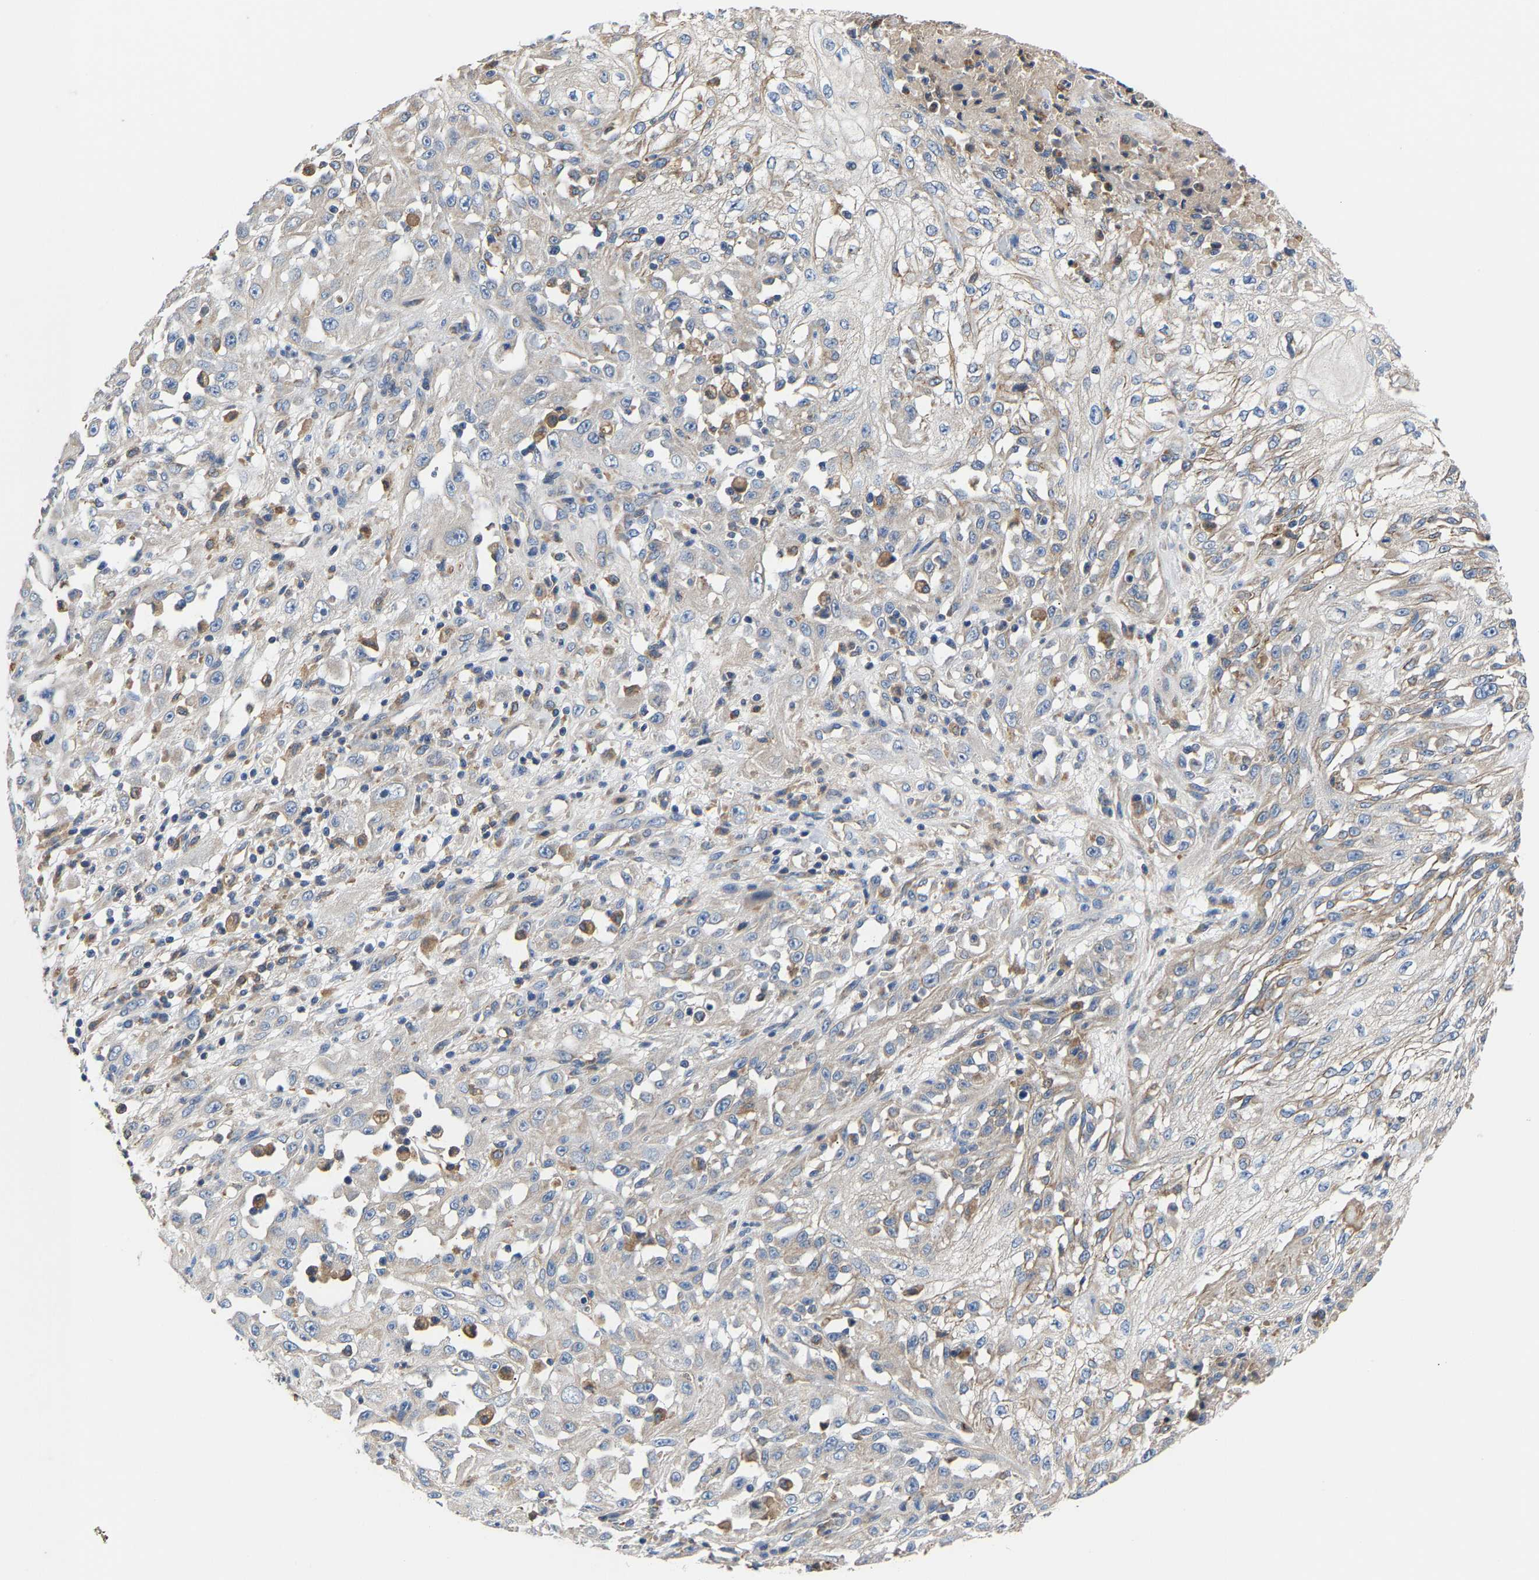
{"staining": {"intensity": "negative", "quantity": "none", "location": "none"}, "tissue": "skin cancer", "cell_type": "Tumor cells", "image_type": "cancer", "snomed": [{"axis": "morphology", "description": "Squamous cell carcinoma, NOS"}, {"axis": "morphology", "description": "Squamous cell carcinoma, metastatic, NOS"}, {"axis": "topography", "description": "Skin"}, {"axis": "topography", "description": "Lymph node"}], "caption": "High power microscopy photomicrograph of an immunohistochemistry (IHC) histopathology image of skin cancer (metastatic squamous cell carcinoma), revealing no significant positivity in tumor cells.", "gene": "CCDC171", "patient": {"sex": "male", "age": 75}}